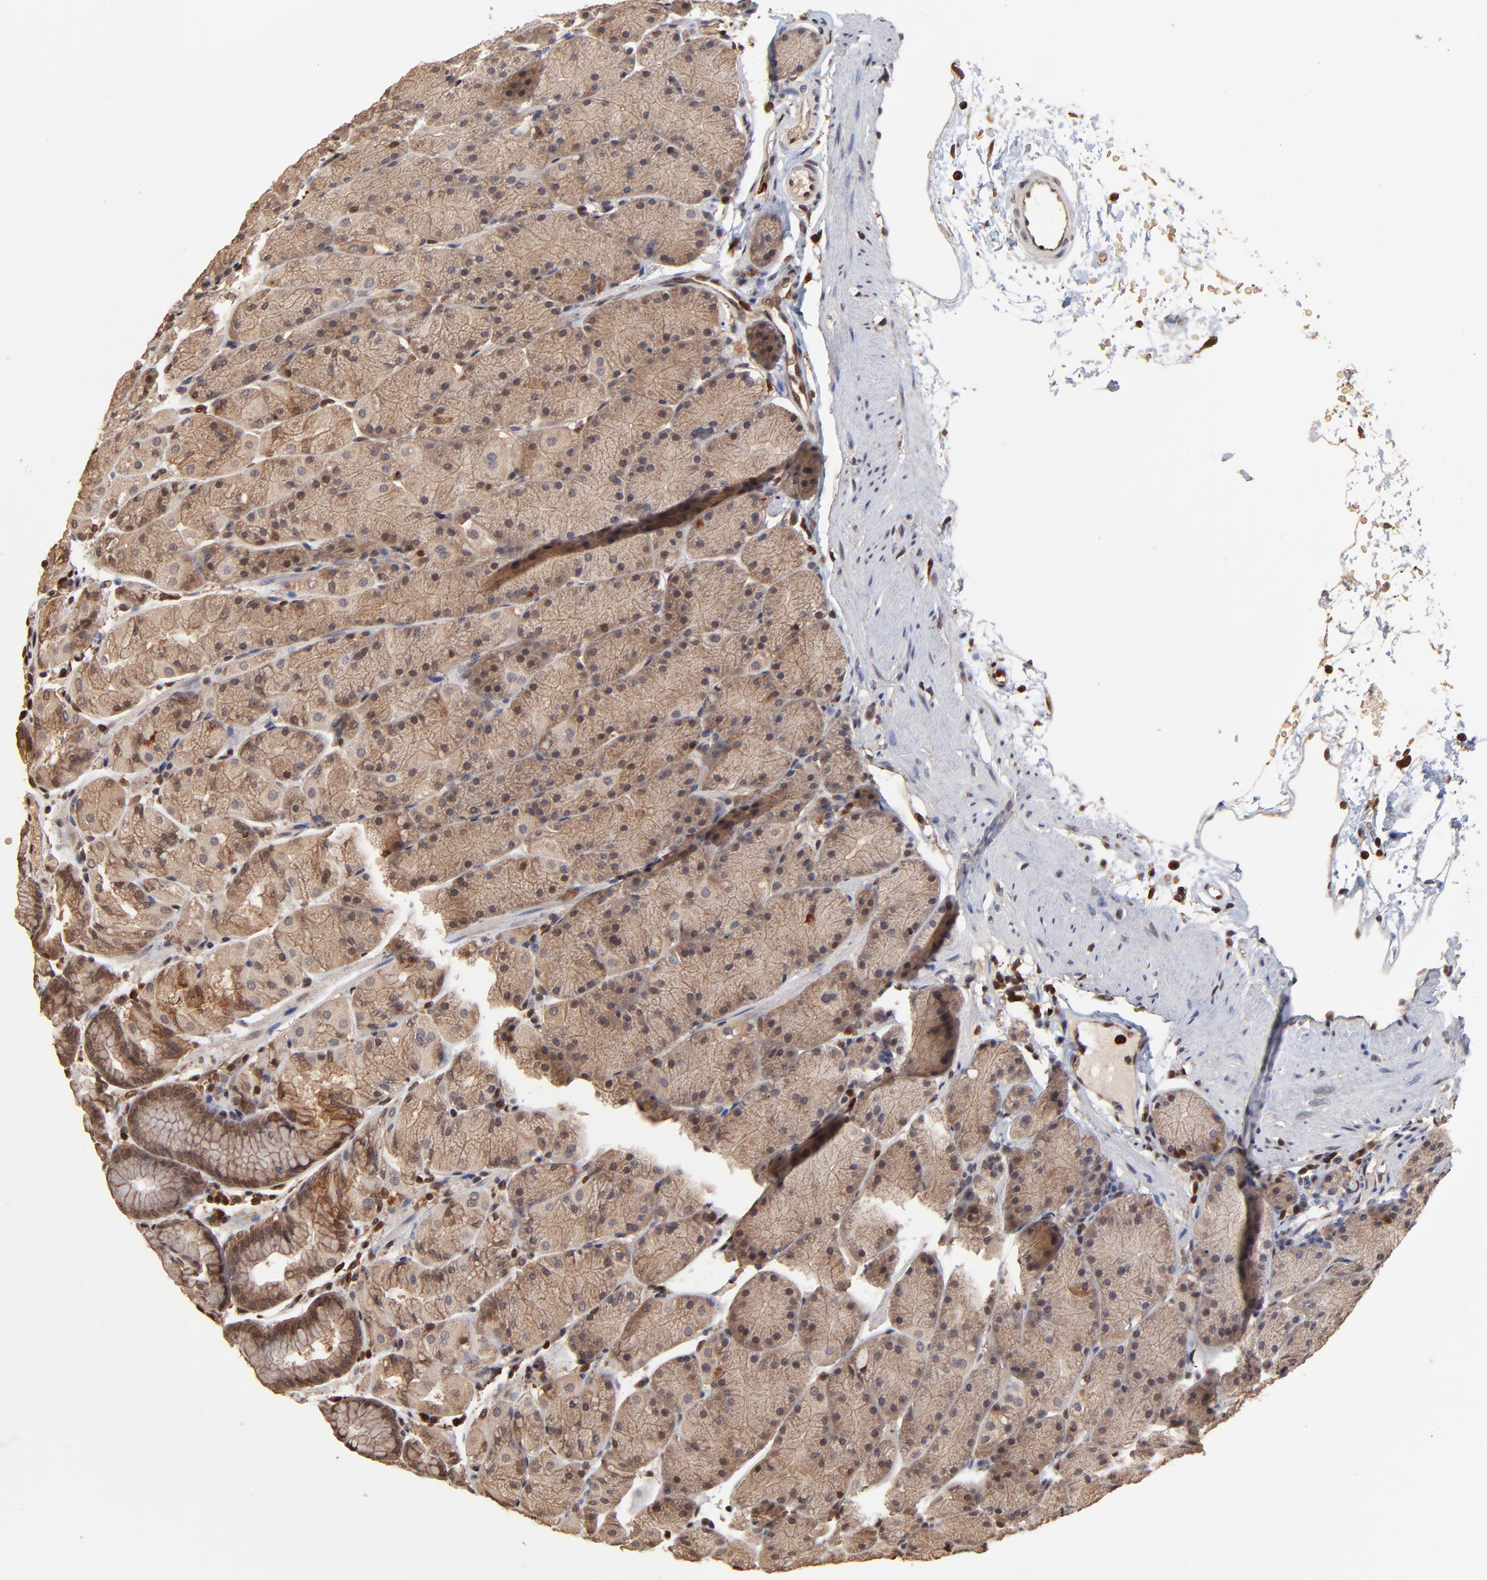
{"staining": {"intensity": "weak", "quantity": "<25%", "location": "cytoplasmic/membranous,nuclear"}, "tissue": "stomach", "cell_type": "Glandular cells", "image_type": "normal", "snomed": [{"axis": "morphology", "description": "Normal tissue, NOS"}, {"axis": "topography", "description": "Stomach, upper"}, {"axis": "topography", "description": "Stomach"}], "caption": "This is an immunohistochemistry histopathology image of unremarkable human stomach. There is no positivity in glandular cells.", "gene": "CASP1", "patient": {"sex": "male", "age": 76}}